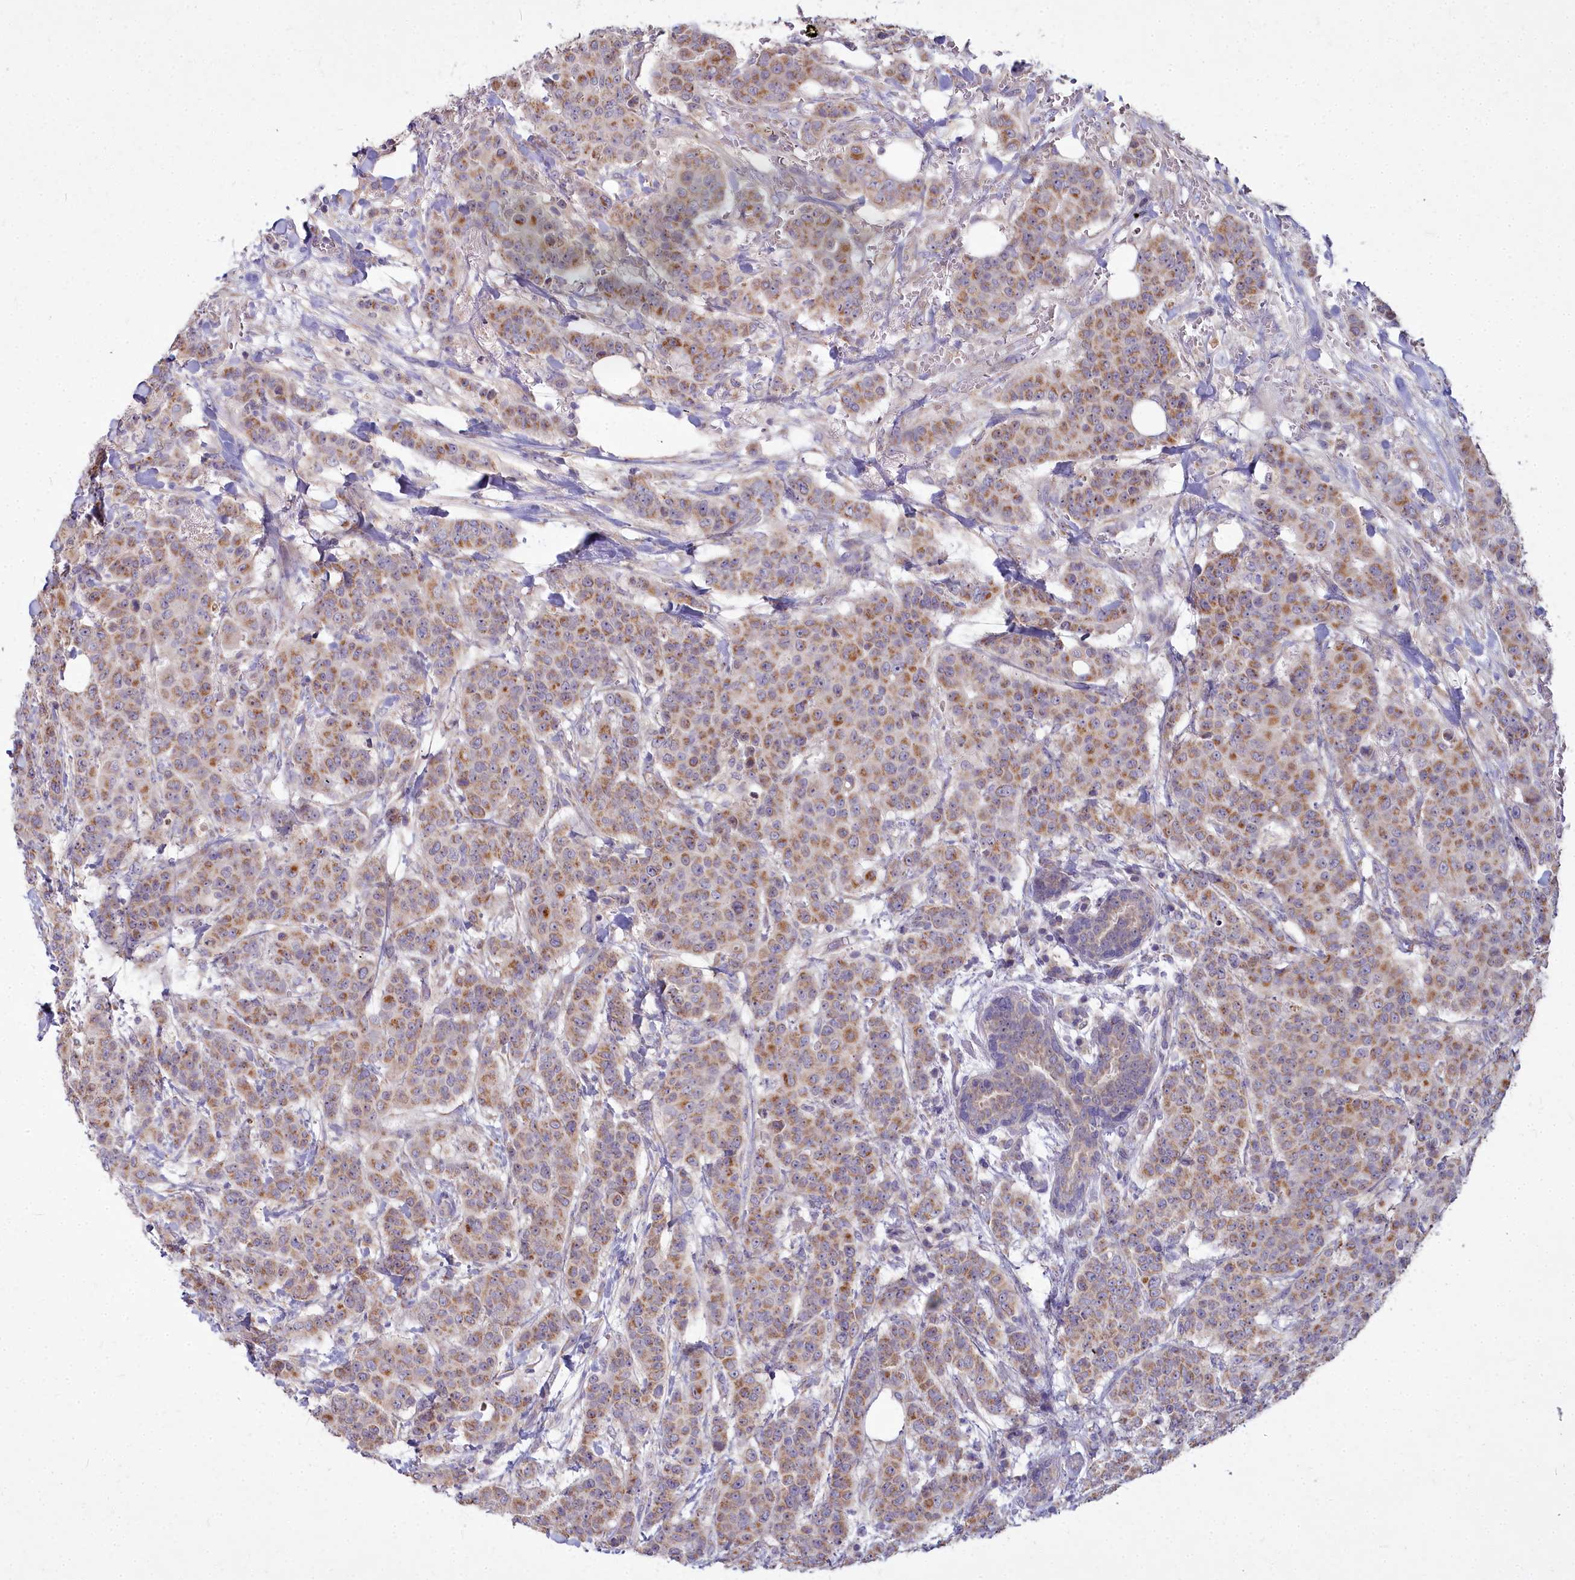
{"staining": {"intensity": "moderate", "quantity": ">75%", "location": "cytoplasmic/membranous"}, "tissue": "breast cancer", "cell_type": "Tumor cells", "image_type": "cancer", "snomed": [{"axis": "morphology", "description": "Duct carcinoma"}, {"axis": "topography", "description": "Breast"}], "caption": "Approximately >75% of tumor cells in human breast cancer (invasive ductal carcinoma) demonstrate moderate cytoplasmic/membranous protein positivity as visualized by brown immunohistochemical staining.", "gene": "MICU2", "patient": {"sex": "female", "age": 40}}